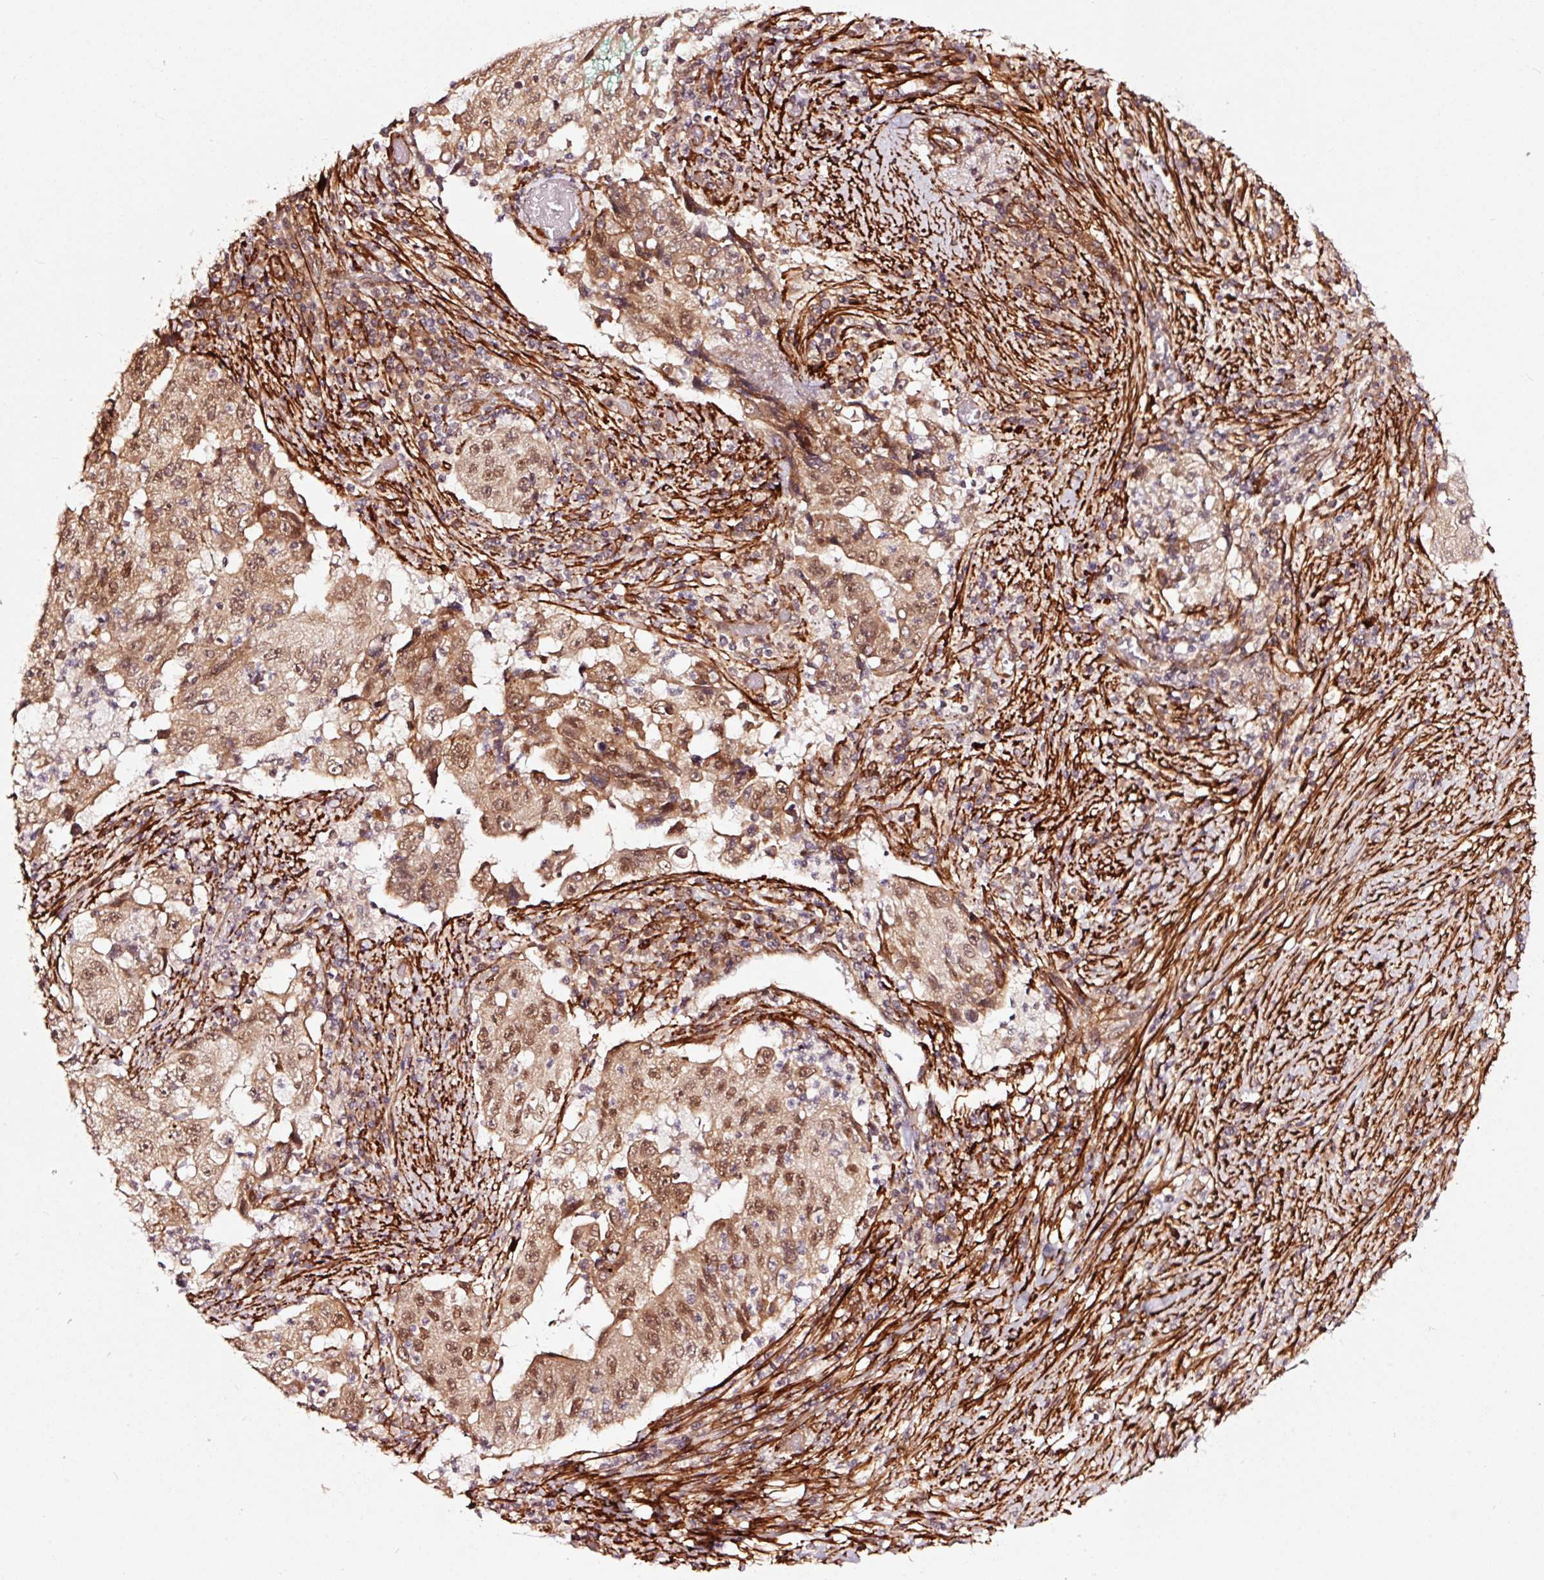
{"staining": {"intensity": "moderate", "quantity": ">75%", "location": "cytoplasmic/membranous,nuclear"}, "tissue": "lung cancer", "cell_type": "Tumor cells", "image_type": "cancer", "snomed": [{"axis": "morphology", "description": "Squamous cell carcinoma, NOS"}, {"axis": "topography", "description": "Lung"}], "caption": "Human squamous cell carcinoma (lung) stained with a brown dye exhibits moderate cytoplasmic/membranous and nuclear positive expression in approximately >75% of tumor cells.", "gene": "TPM1", "patient": {"sex": "male", "age": 64}}